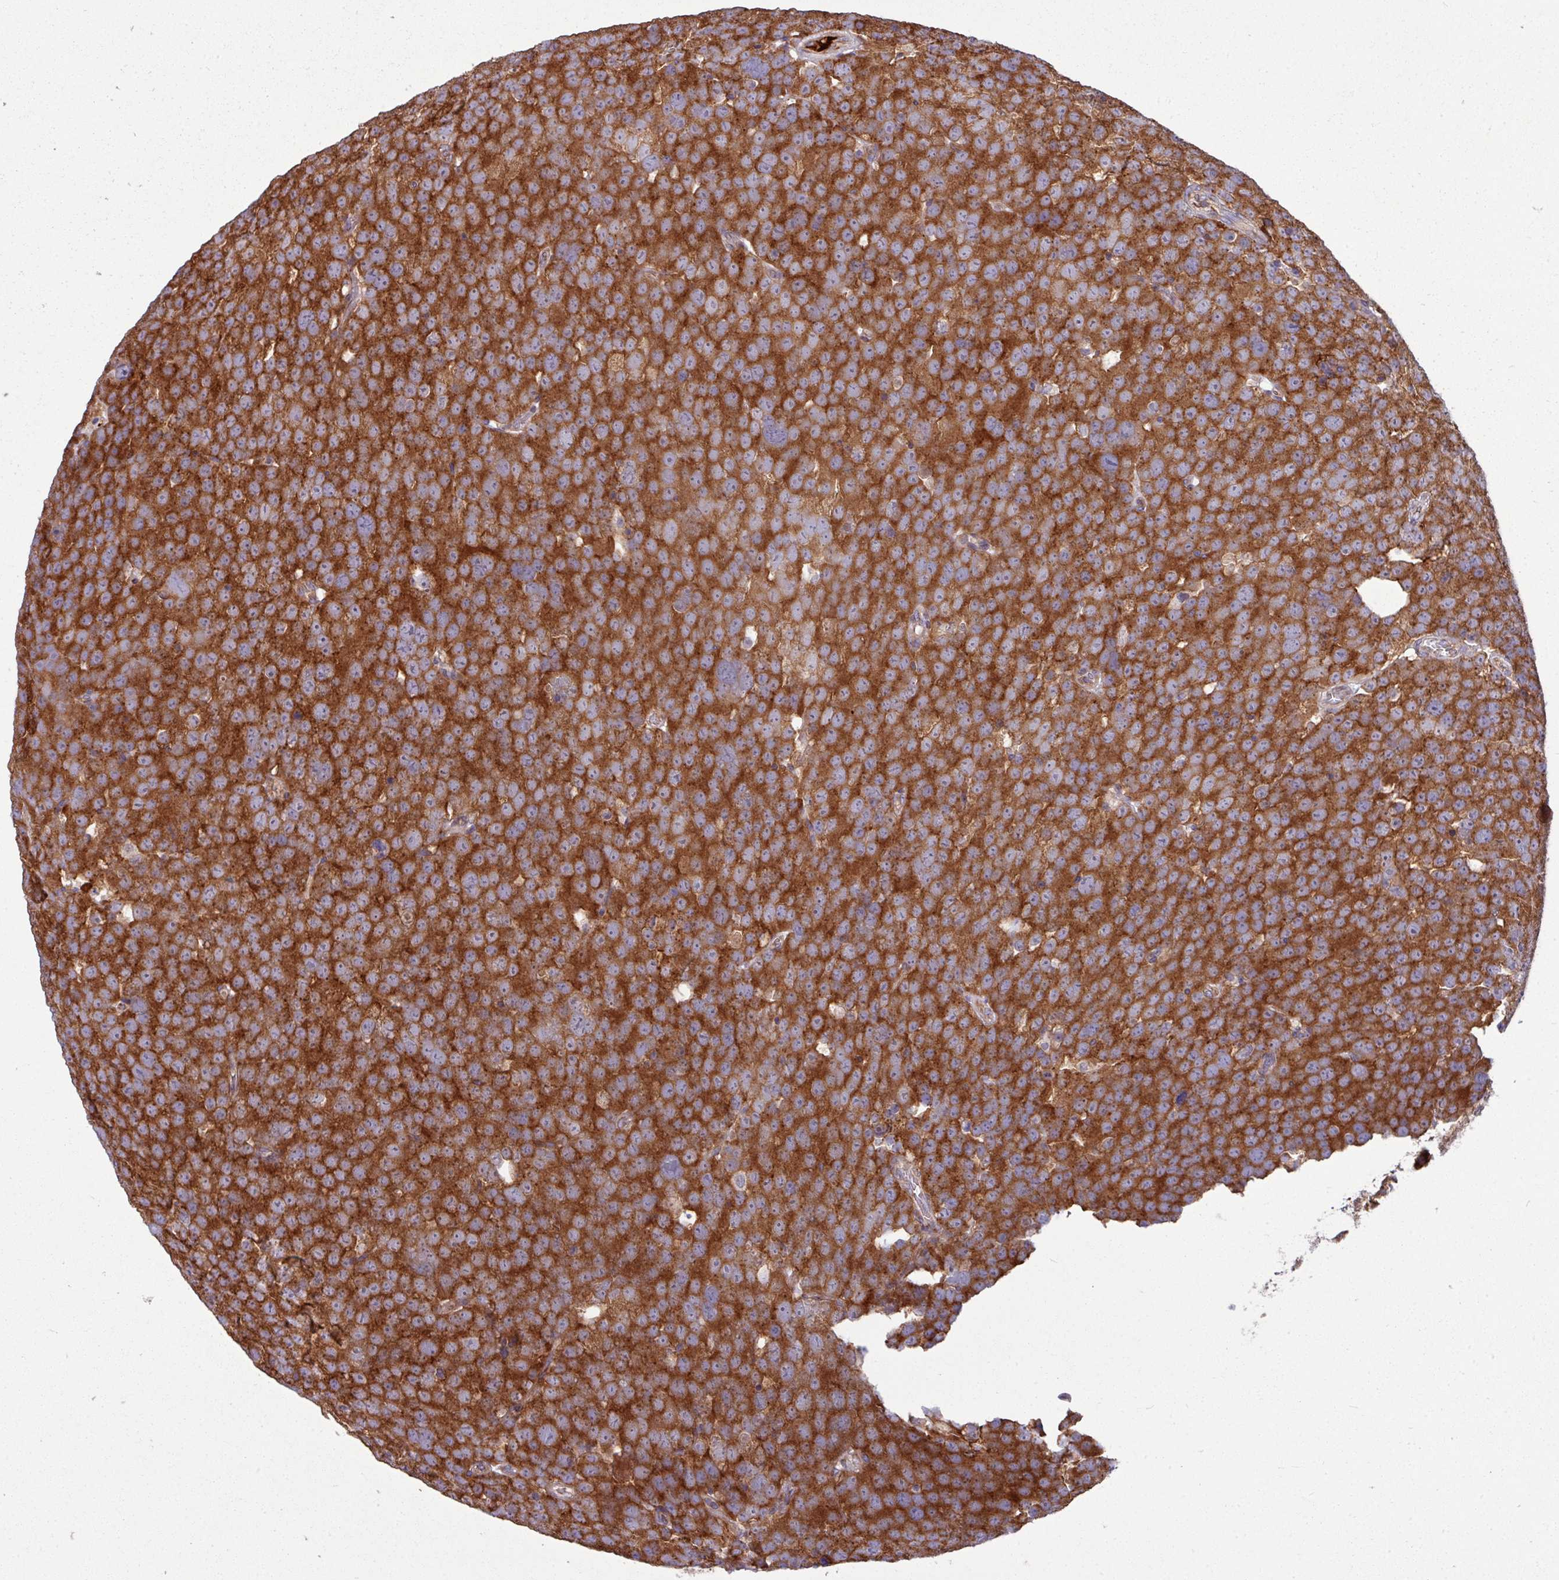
{"staining": {"intensity": "strong", "quantity": ">75%", "location": "cytoplasmic/membranous"}, "tissue": "testis cancer", "cell_type": "Tumor cells", "image_type": "cancer", "snomed": [{"axis": "morphology", "description": "Seminoma, NOS"}, {"axis": "topography", "description": "Testis"}], "caption": "Testis seminoma stained with a brown dye exhibits strong cytoplasmic/membranous positive positivity in approximately >75% of tumor cells.", "gene": "LSM12", "patient": {"sex": "male", "age": 71}}